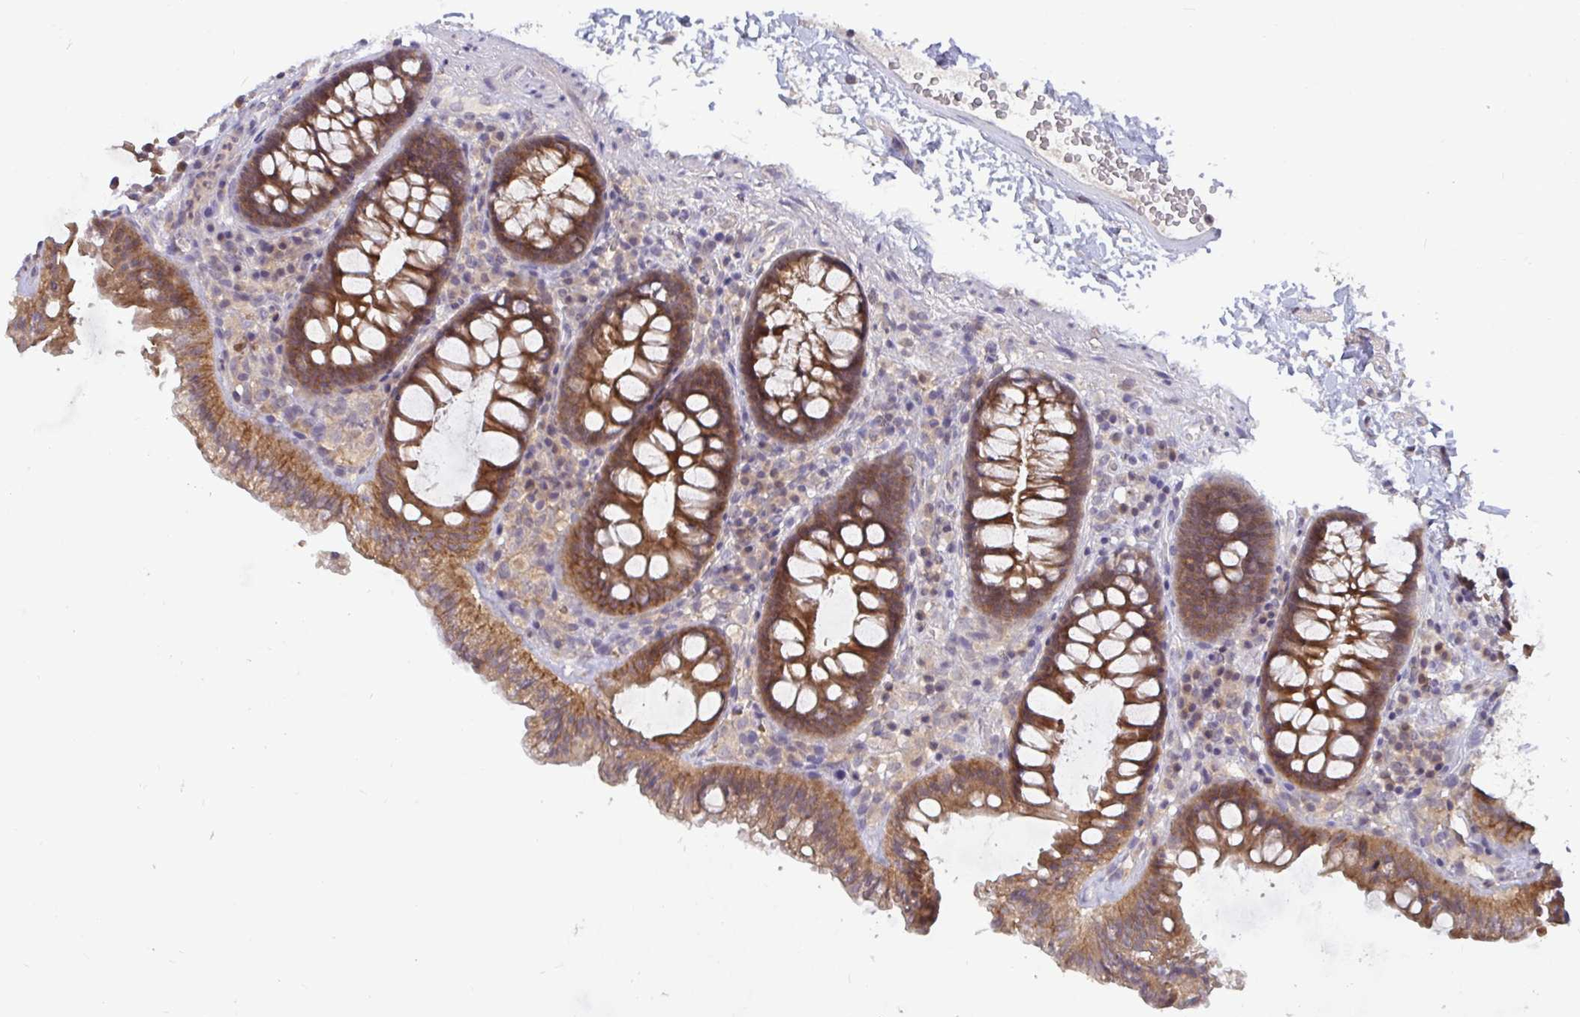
{"staining": {"intensity": "negative", "quantity": "none", "location": "none"}, "tissue": "colon", "cell_type": "Endothelial cells", "image_type": "normal", "snomed": [{"axis": "morphology", "description": "Normal tissue, NOS"}, {"axis": "topography", "description": "Colon"}, {"axis": "topography", "description": "Peripheral nerve tissue"}], "caption": "Immunohistochemistry photomicrograph of benign colon: human colon stained with DAB displays no significant protein positivity in endothelial cells.", "gene": "GSTM1", "patient": {"sex": "male", "age": 84}}